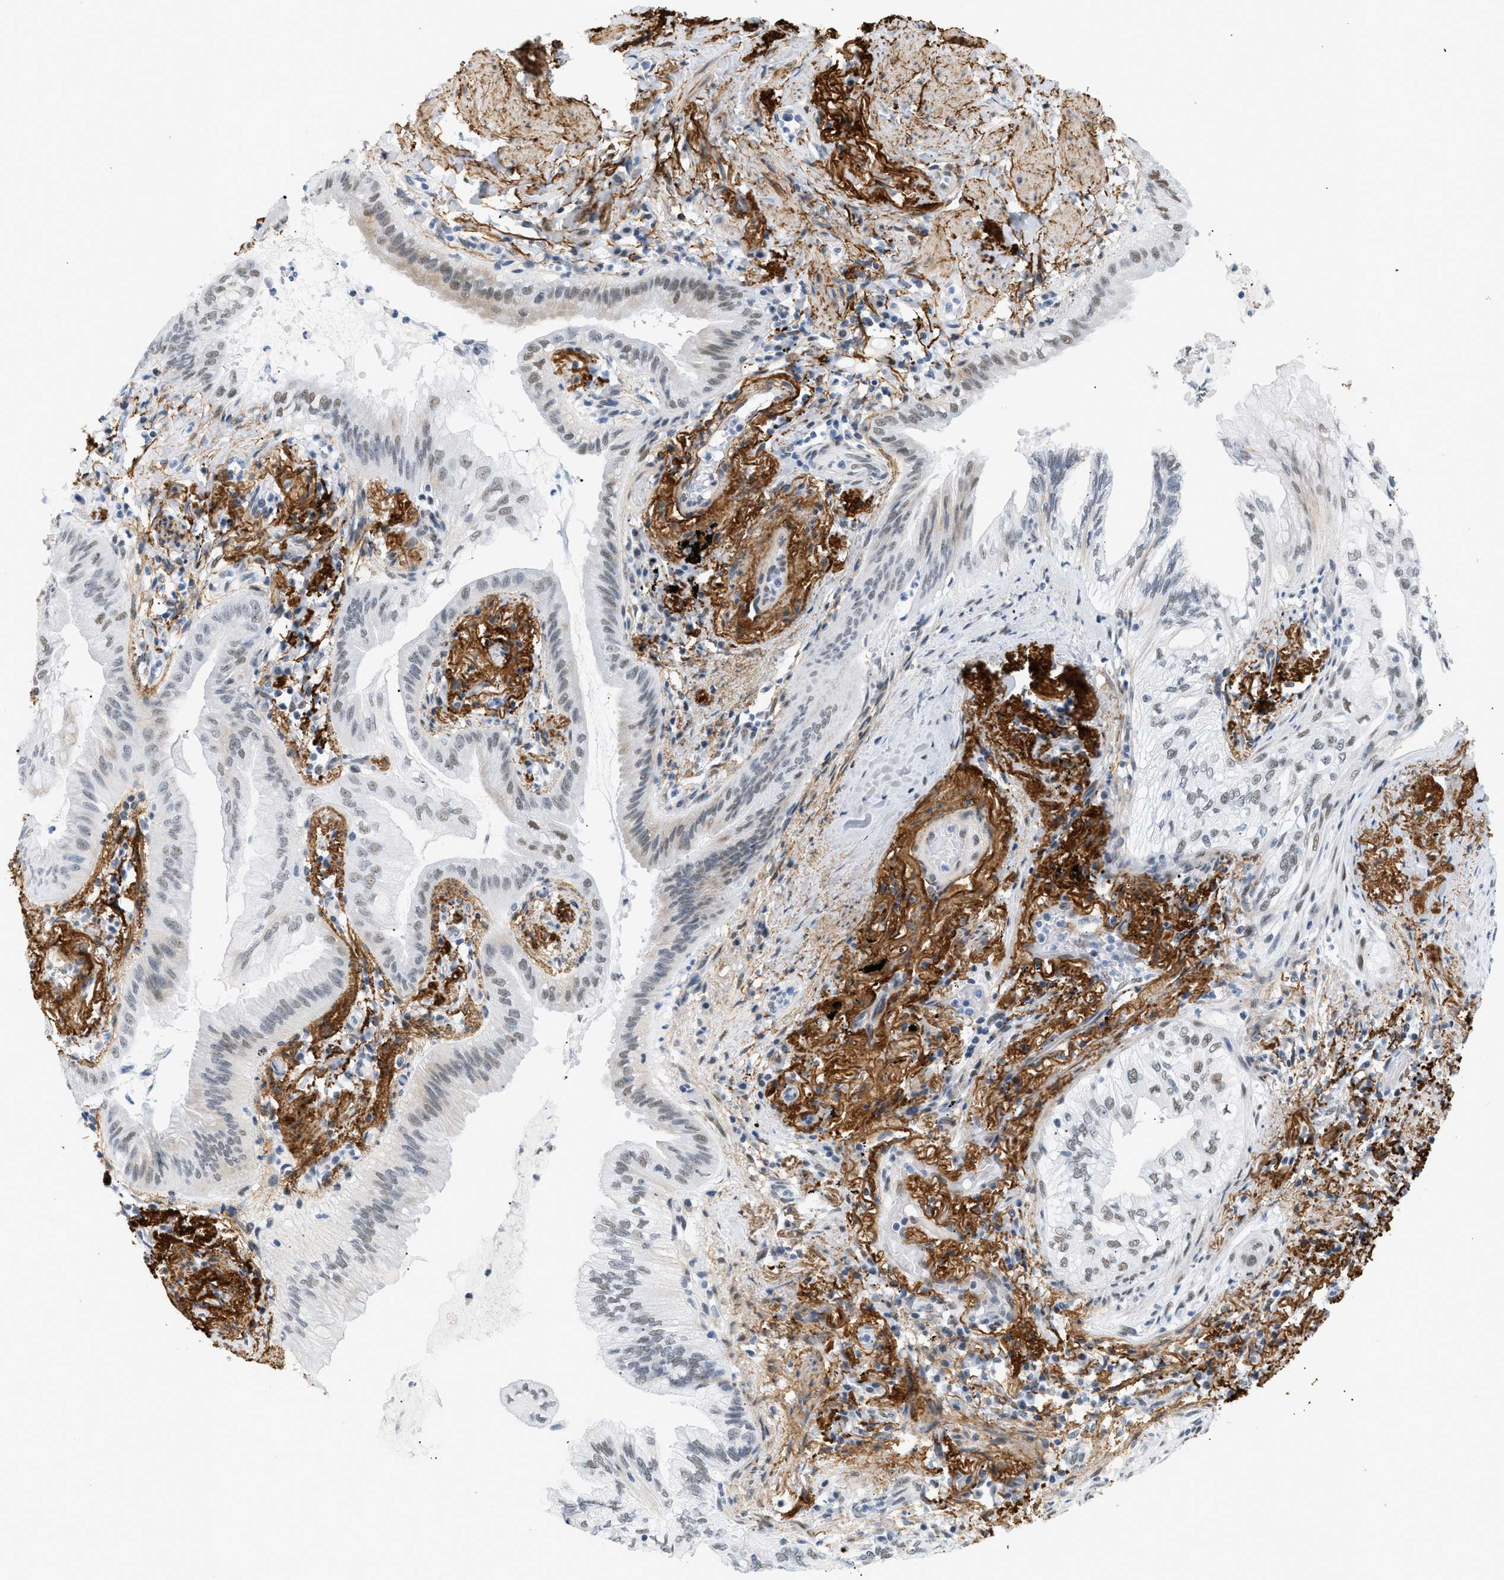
{"staining": {"intensity": "weak", "quantity": "25%-75%", "location": "nuclear"}, "tissue": "lung cancer", "cell_type": "Tumor cells", "image_type": "cancer", "snomed": [{"axis": "morphology", "description": "Normal tissue, NOS"}, {"axis": "morphology", "description": "Adenocarcinoma, NOS"}, {"axis": "topography", "description": "Bronchus"}, {"axis": "topography", "description": "Lung"}], "caption": "The histopathology image exhibits staining of lung adenocarcinoma, revealing weak nuclear protein staining (brown color) within tumor cells. The staining was performed using DAB to visualize the protein expression in brown, while the nuclei were stained in blue with hematoxylin (Magnification: 20x).", "gene": "ELN", "patient": {"sex": "female", "age": 70}}